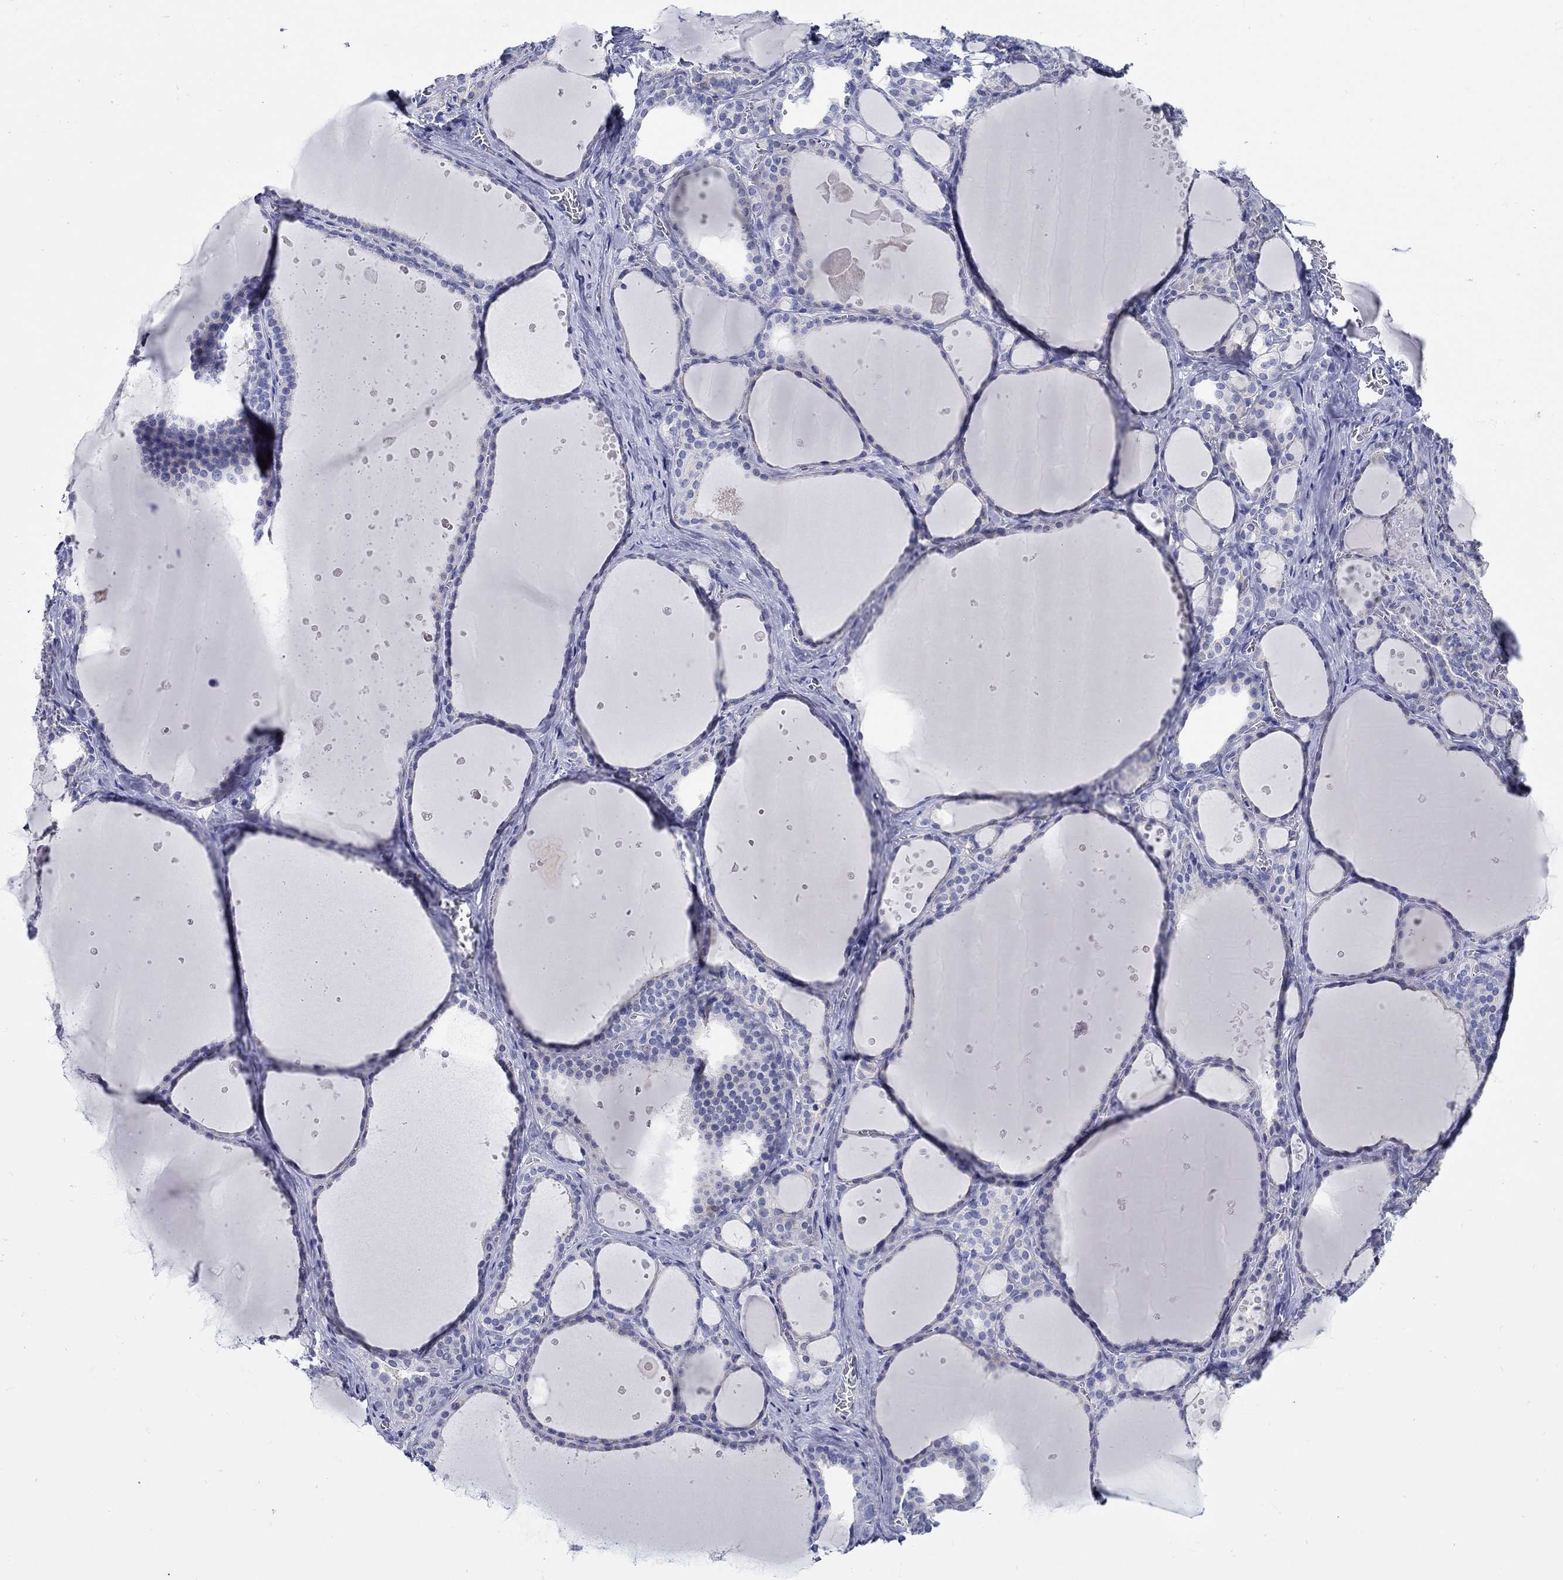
{"staining": {"intensity": "negative", "quantity": "none", "location": "none"}, "tissue": "thyroid gland", "cell_type": "Glandular cells", "image_type": "normal", "snomed": [{"axis": "morphology", "description": "Normal tissue, NOS"}, {"axis": "topography", "description": "Thyroid gland"}], "caption": "Immunohistochemistry of normal thyroid gland exhibits no positivity in glandular cells. Brightfield microscopy of immunohistochemistry stained with DAB (3,3'-diaminobenzidine) (brown) and hematoxylin (blue), captured at high magnification.", "gene": "FBXO2", "patient": {"sex": "male", "age": 63}}